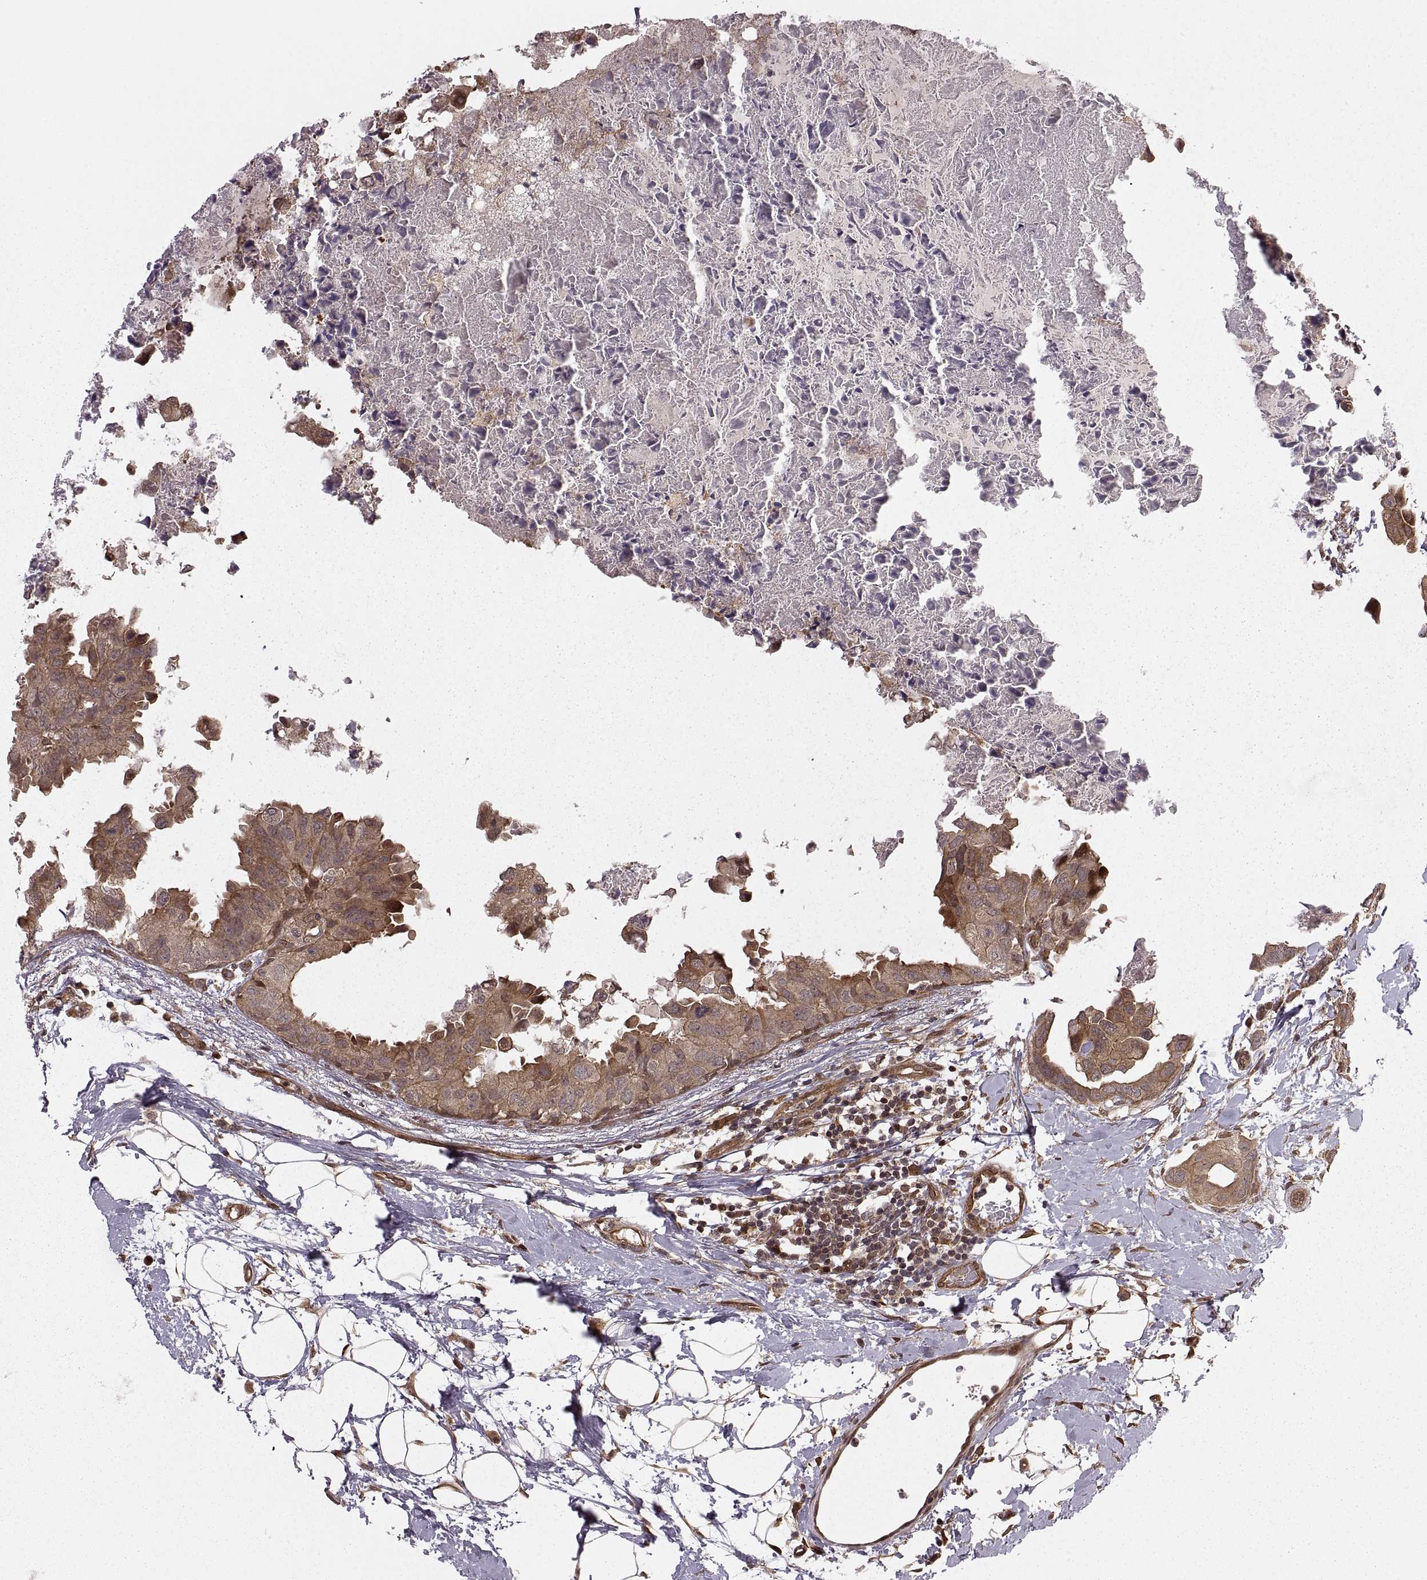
{"staining": {"intensity": "moderate", "quantity": ">75%", "location": "cytoplasmic/membranous"}, "tissue": "breast cancer", "cell_type": "Tumor cells", "image_type": "cancer", "snomed": [{"axis": "morphology", "description": "Normal tissue, NOS"}, {"axis": "morphology", "description": "Duct carcinoma"}, {"axis": "topography", "description": "Breast"}], "caption": "The histopathology image shows a brown stain indicating the presence of a protein in the cytoplasmic/membranous of tumor cells in breast invasive ductal carcinoma.", "gene": "DEDD", "patient": {"sex": "female", "age": 40}}